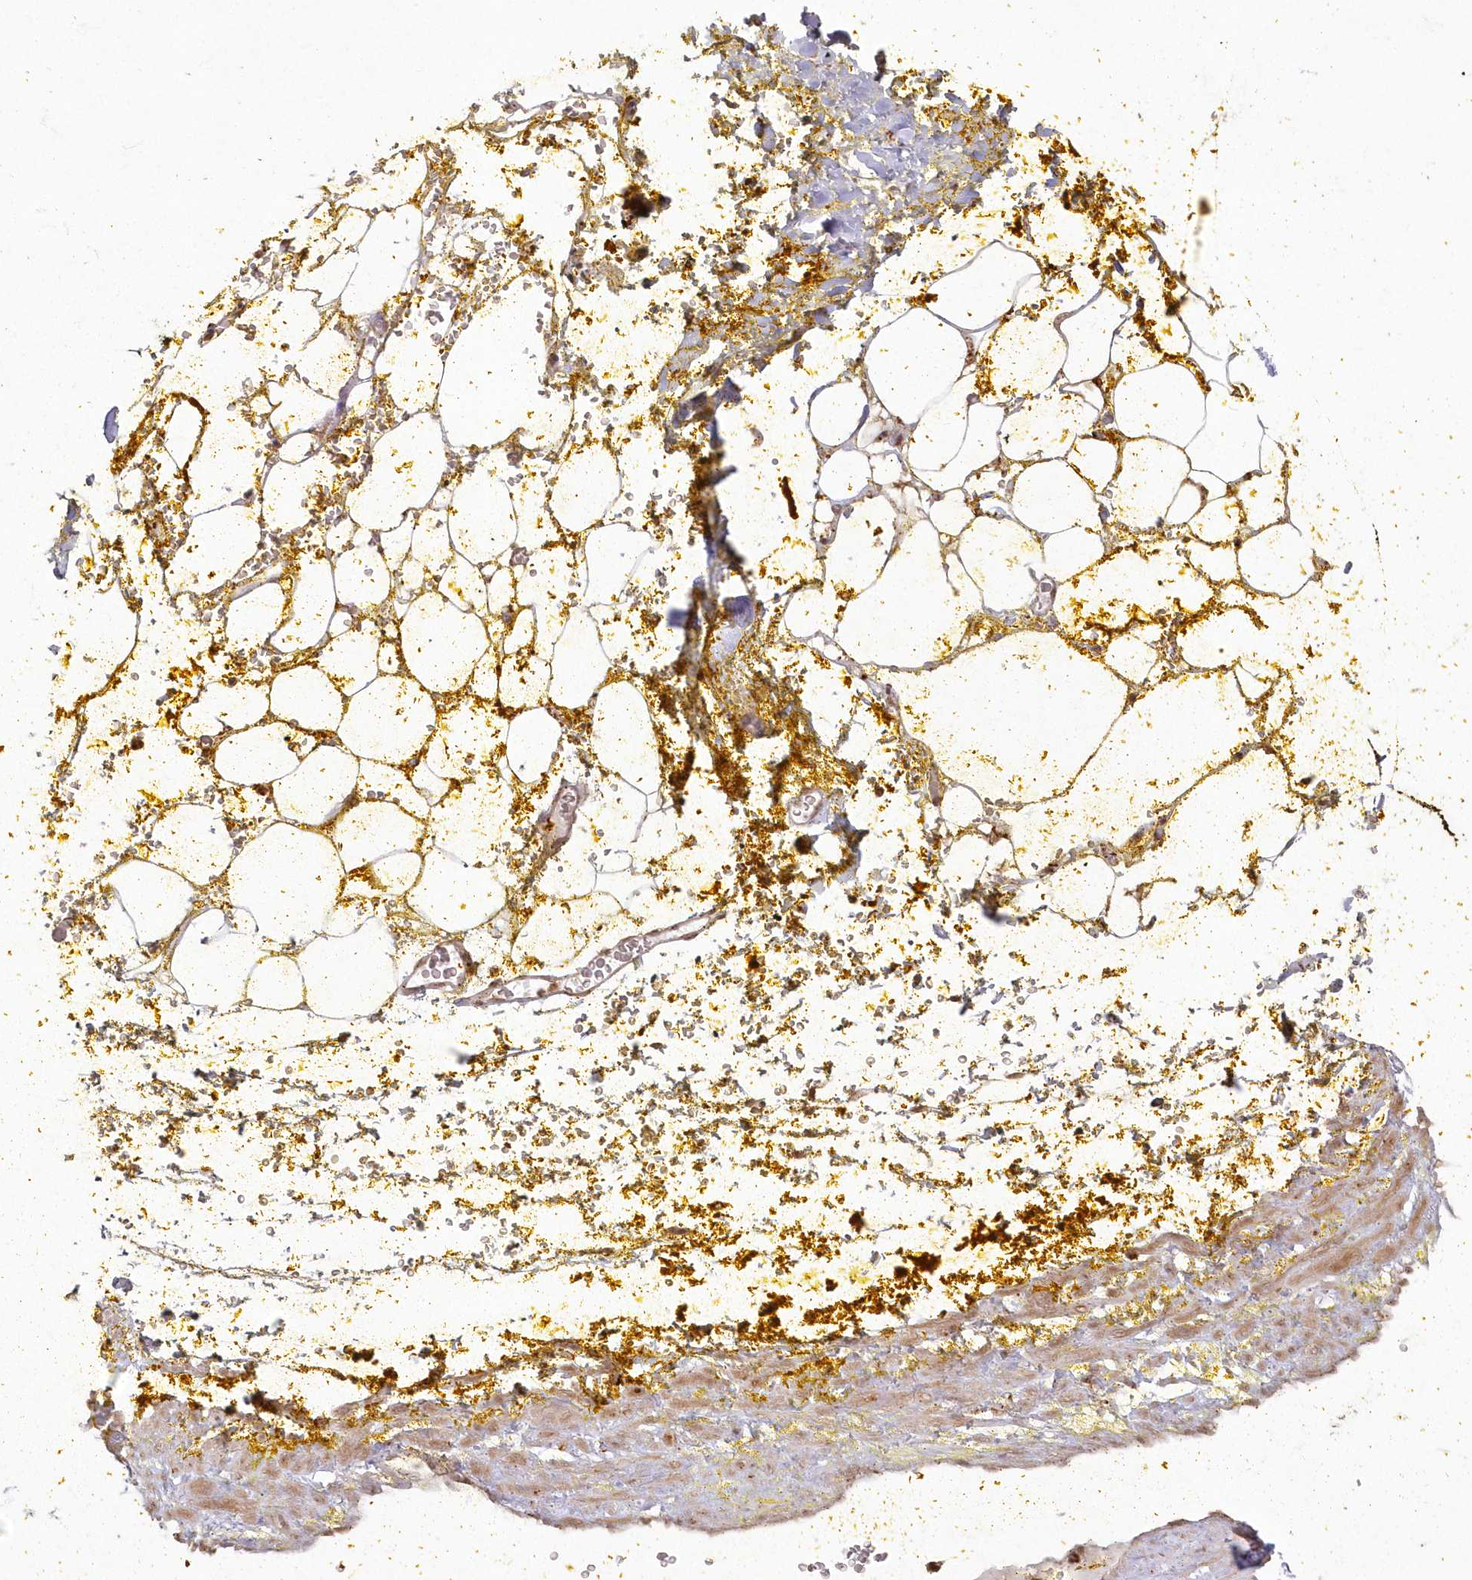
{"staining": {"intensity": "weak", "quantity": ">75%", "location": "cytoplasmic/membranous"}, "tissue": "adipose tissue", "cell_type": "Adipocytes", "image_type": "normal", "snomed": [{"axis": "morphology", "description": "Normal tissue, NOS"}, {"axis": "morphology", "description": "Adenocarcinoma, Low grade"}, {"axis": "topography", "description": "Prostate"}, {"axis": "topography", "description": "Peripheral nerve tissue"}], "caption": "Adipocytes show low levels of weak cytoplasmic/membranous staining in approximately >75% of cells in normal human adipose tissue.", "gene": "ARSB", "patient": {"sex": "male", "age": 63}}